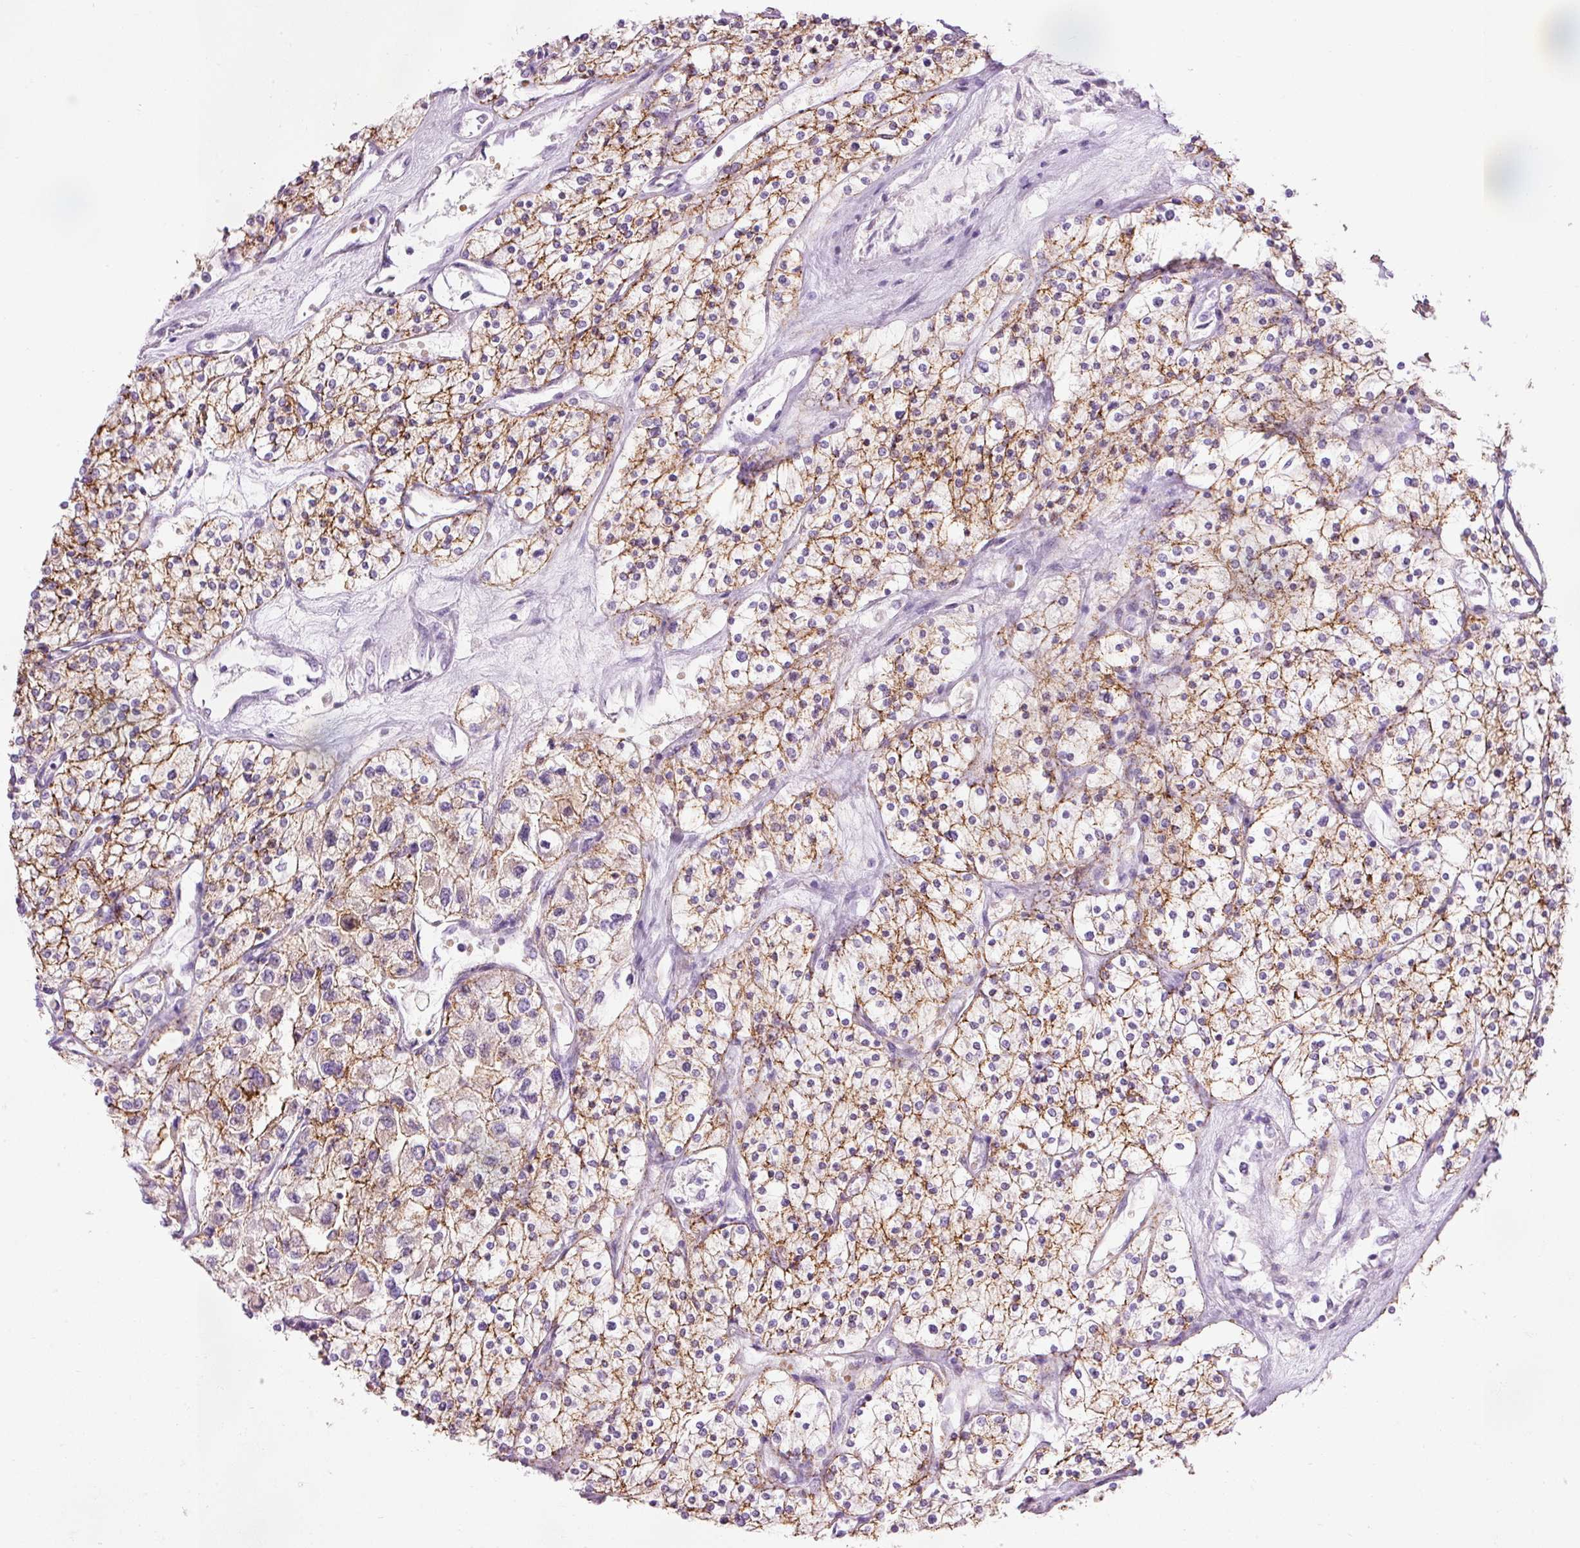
{"staining": {"intensity": "moderate", "quantity": ">75%", "location": "cytoplasmic/membranous"}, "tissue": "renal cancer", "cell_type": "Tumor cells", "image_type": "cancer", "snomed": [{"axis": "morphology", "description": "Adenocarcinoma, NOS"}, {"axis": "topography", "description": "Kidney"}], "caption": "Immunohistochemical staining of renal cancer displays moderate cytoplasmic/membranous protein expression in about >75% of tumor cells. (DAB (3,3'-diaminobenzidine) IHC with brightfield microscopy, high magnification).", "gene": "DHRS11", "patient": {"sex": "male", "age": 80}}